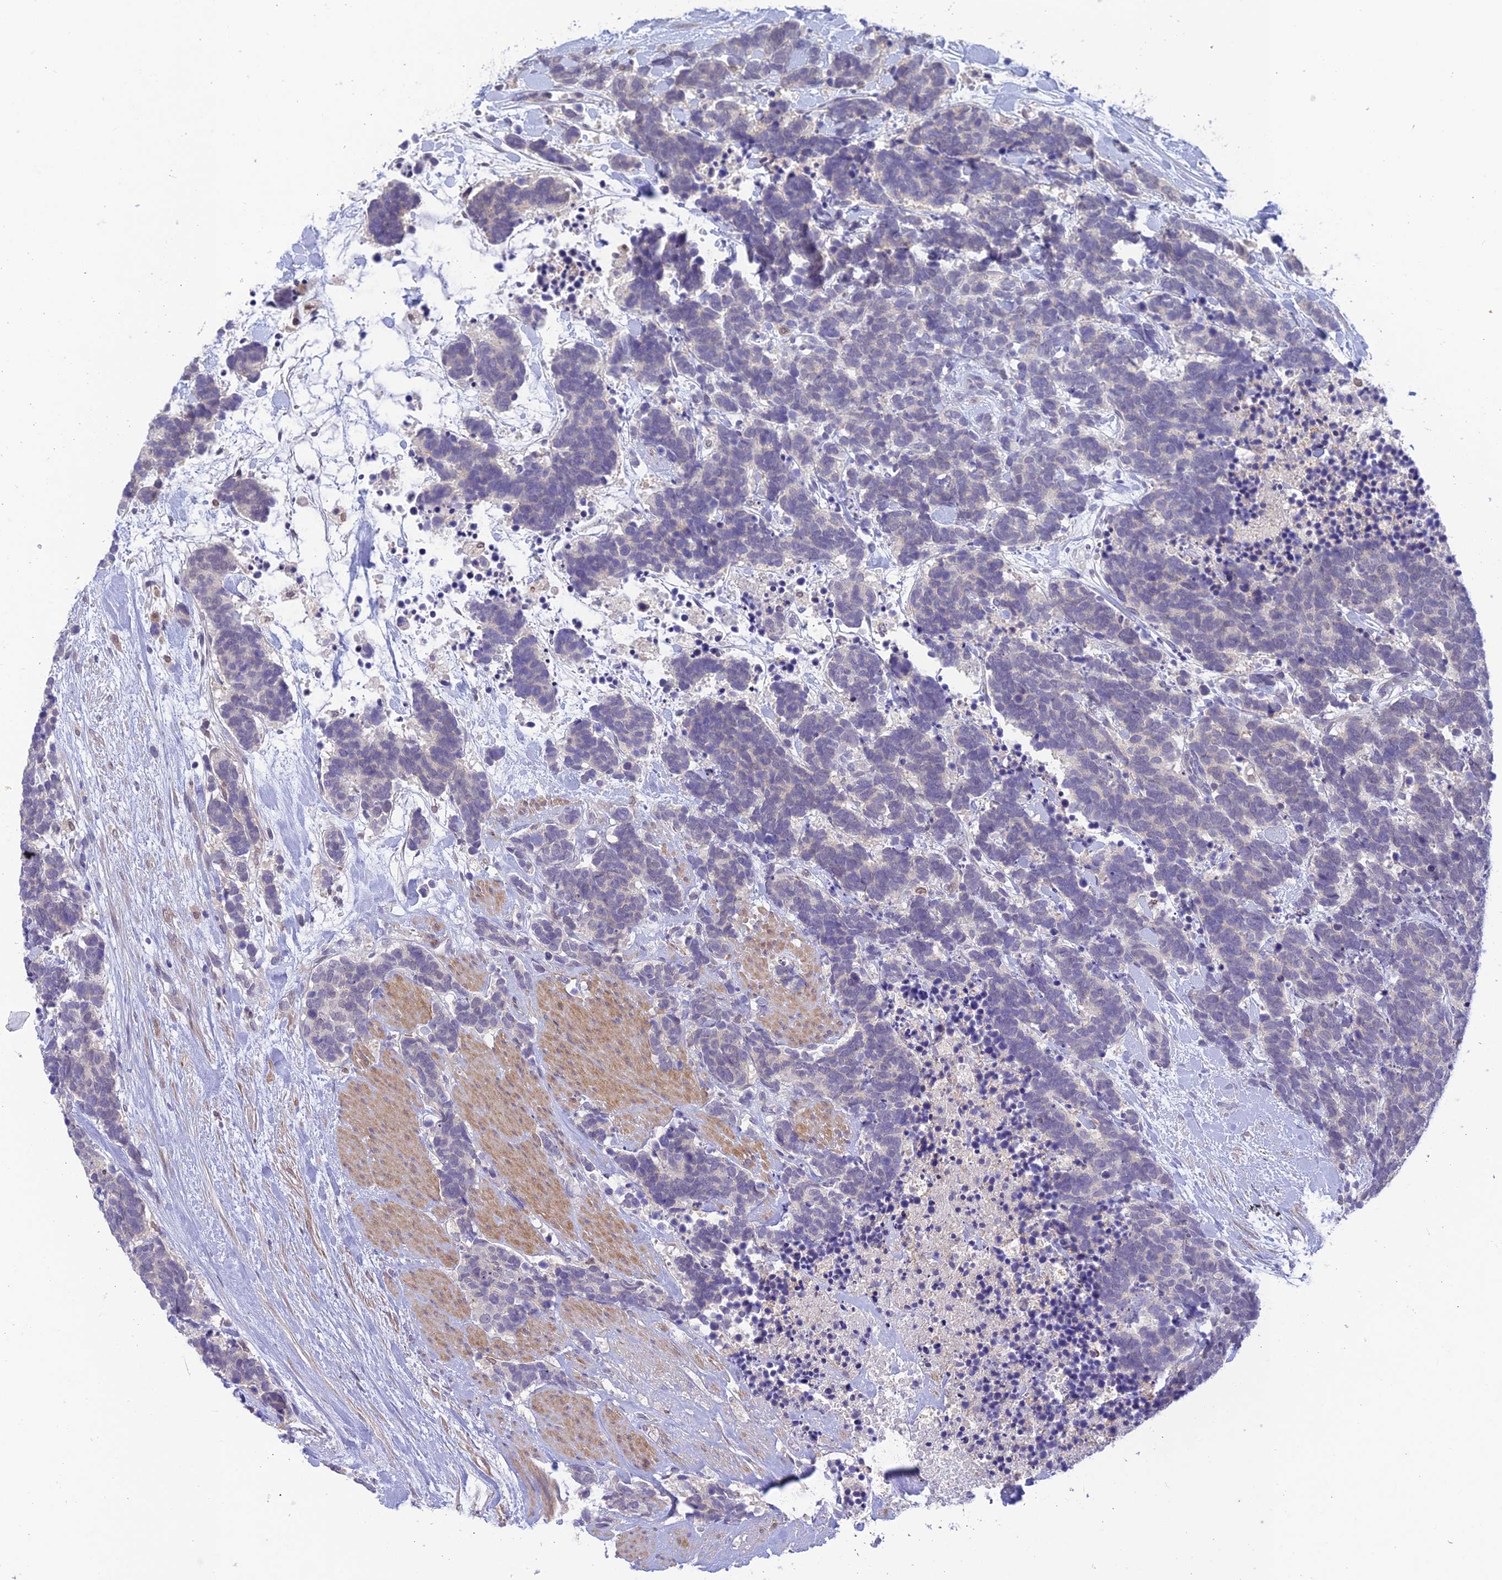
{"staining": {"intensity": "negative", "quantity": "none", "location": "none"}, "tissue": "carcinoid", "cell_type": "Tumor cells", "image_type": "cancer", "snomed": [{"axis": "morphology", "description": "Carcinoma, NOS"}, {"axis": "morphology", "description": "Carcinoid, malignant, NOS"}, {"axis": "topography", "description": "Prostate"}], "caption": "DAB immunohistochemical staining of malignant carcinoid displays no significant expression in tumor cells. (Brightfield microscopy of DAB IHC at high magnification).", "gene": "BMT2", "patient": {"sex": "male", "age": 57}}